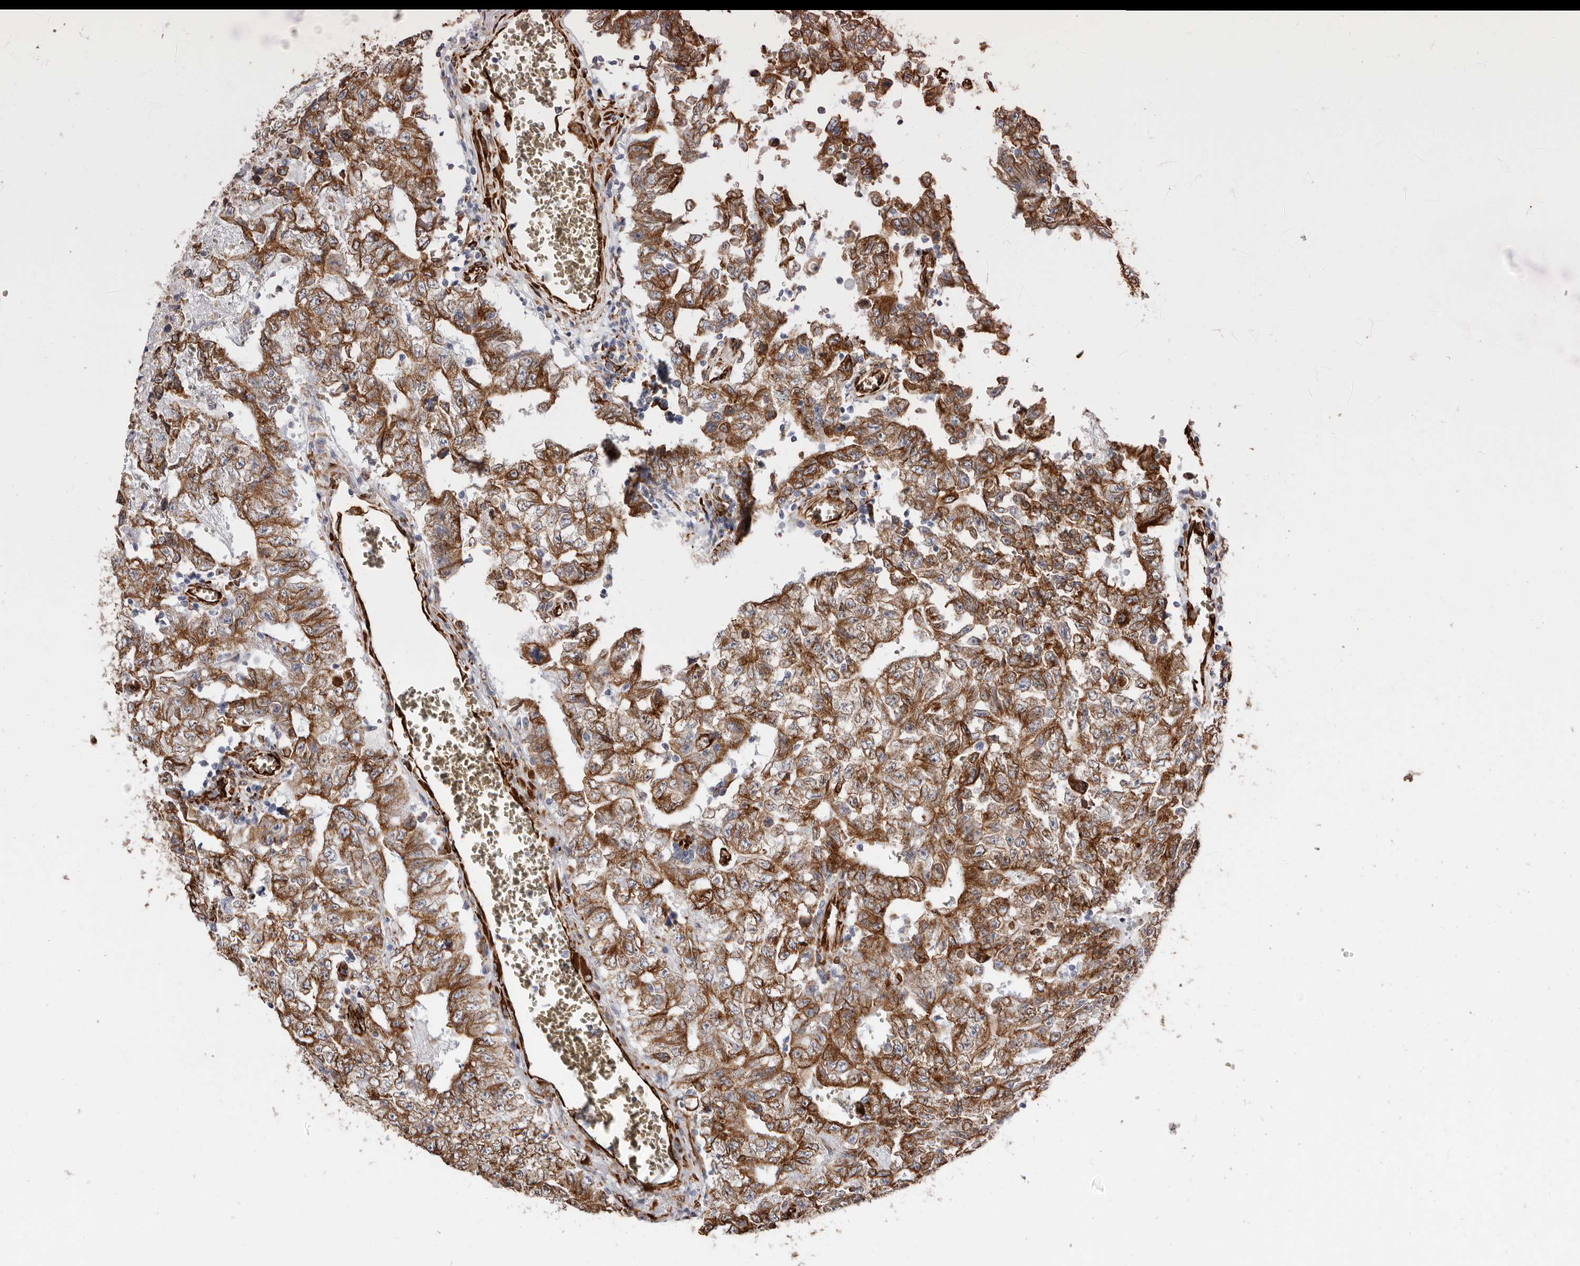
{"staining": {"intensity": "moderate", "quantity": ">75%", "location": "cytoplasmic/membranous"}, "tissue": "testis cancer", "cell_type": "Tumor cells", "image_type": "cancer", "snomed": [{"axis": "morphology", "description": "Carcinoma, Embryonal, NOS"}, {"axis": "topography", "description": "Testis"}], "caption": "A brown stain shows moderate cytoplasmic/membranous expression of a protein in embryonal carcinoma (testis) tumor cells. (DAB = brown stain, brightfield microscopy at high magnification).", "gene": "SEMA3E", "patient": {"sex": "male", "age": 26}}